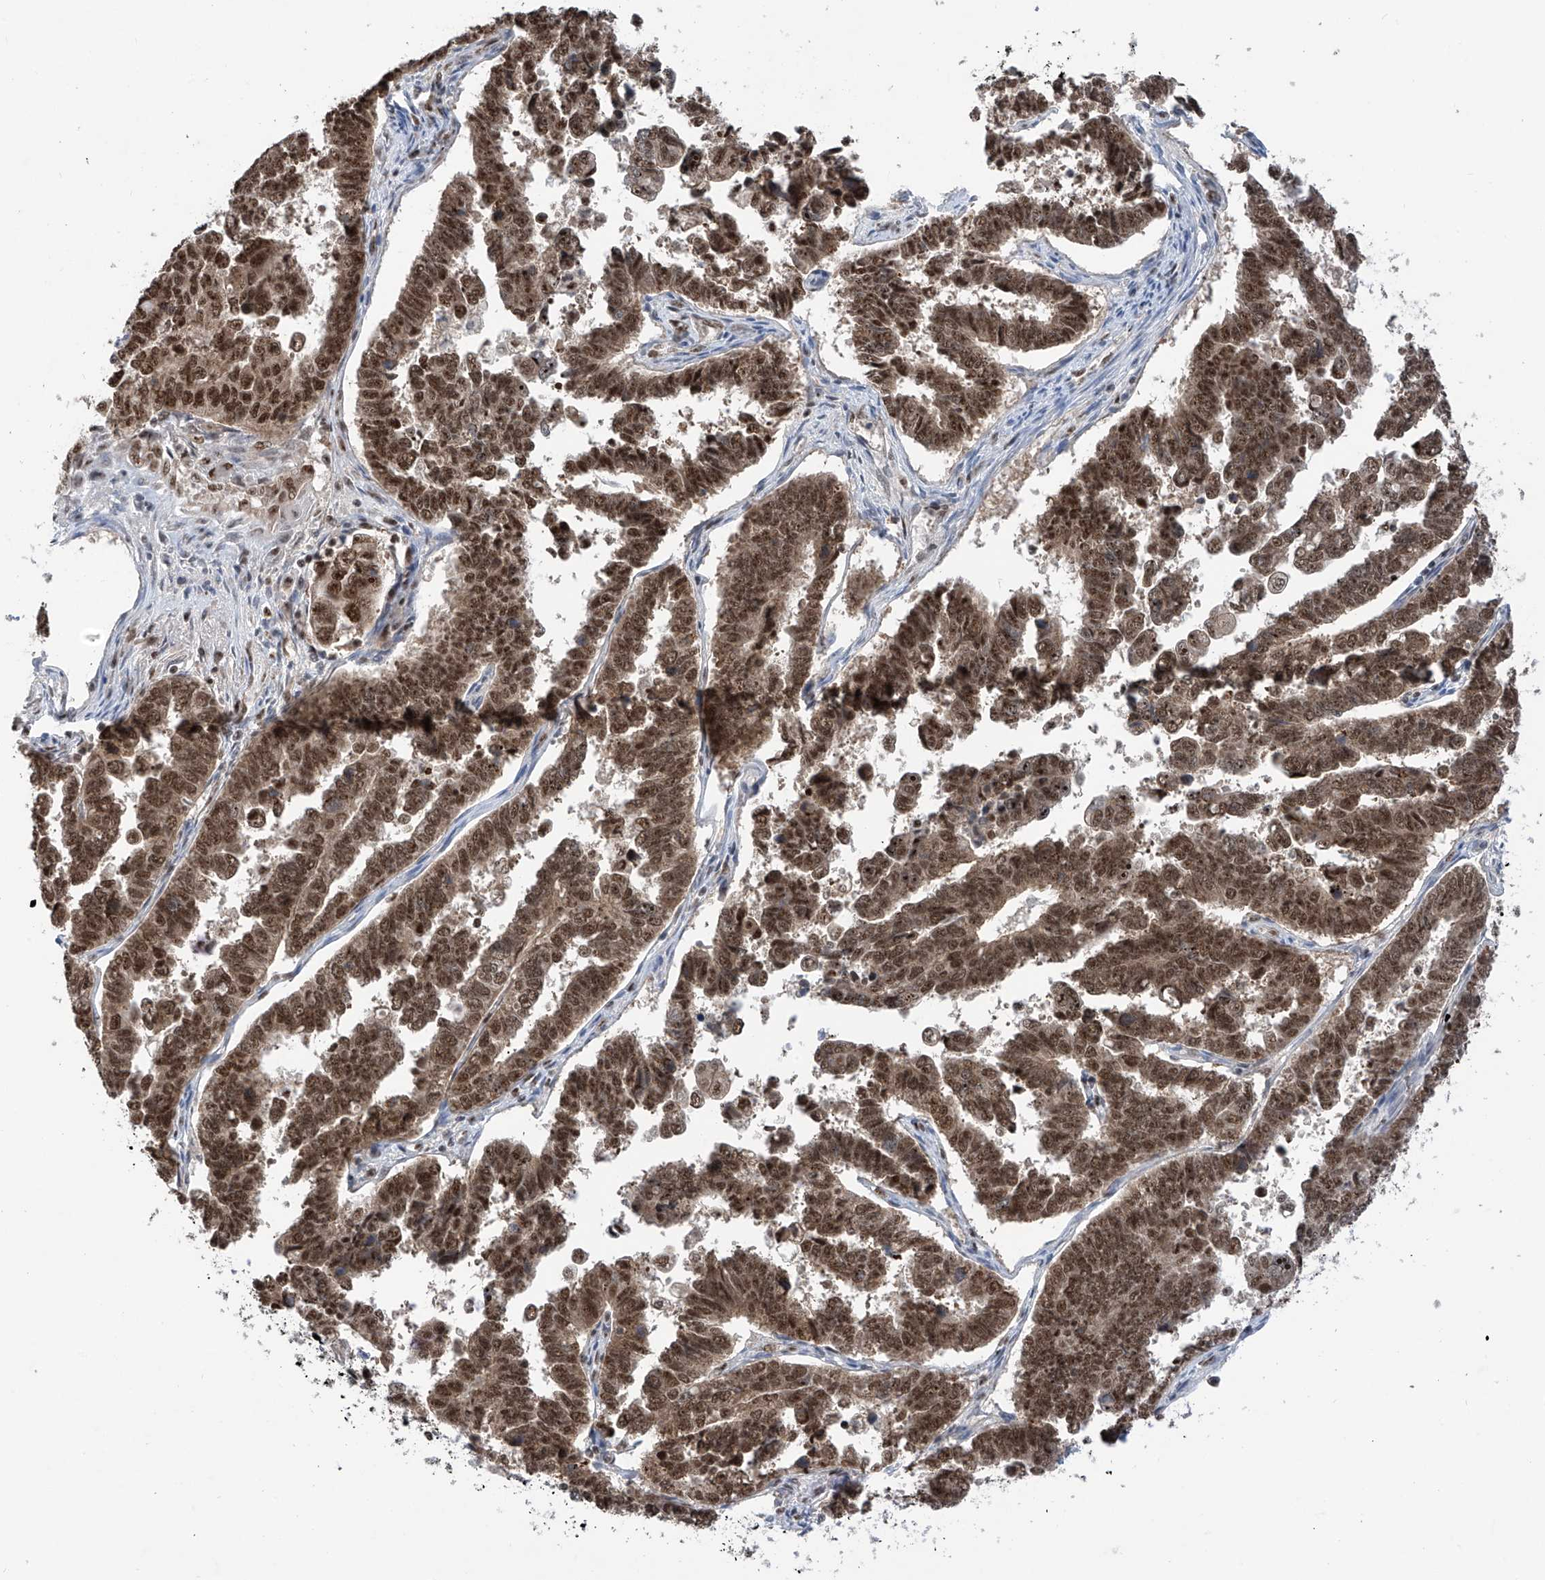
{"staining": {"intensity": "strong", "quantity": ">75%", "location": "nuclear"}, "tissue": "endometrial cancer", "cell_type": "Tumor cells", "image_type": "cancer", "snomed": [{"axis": "morphology", "description": "Adenocarcinoma, NOS"}, {"axis": "topography", "description": "Endometrium"}], "caption": "An immunohistochemistry micrograph of neoplastic tissue is shown. Protein staining in brown labels strong nuclear positivity in endometrial adenocarcinoma within tumor cells.", "gene": "RPAIN", "patient": {"sex": "female", "age": 75}}